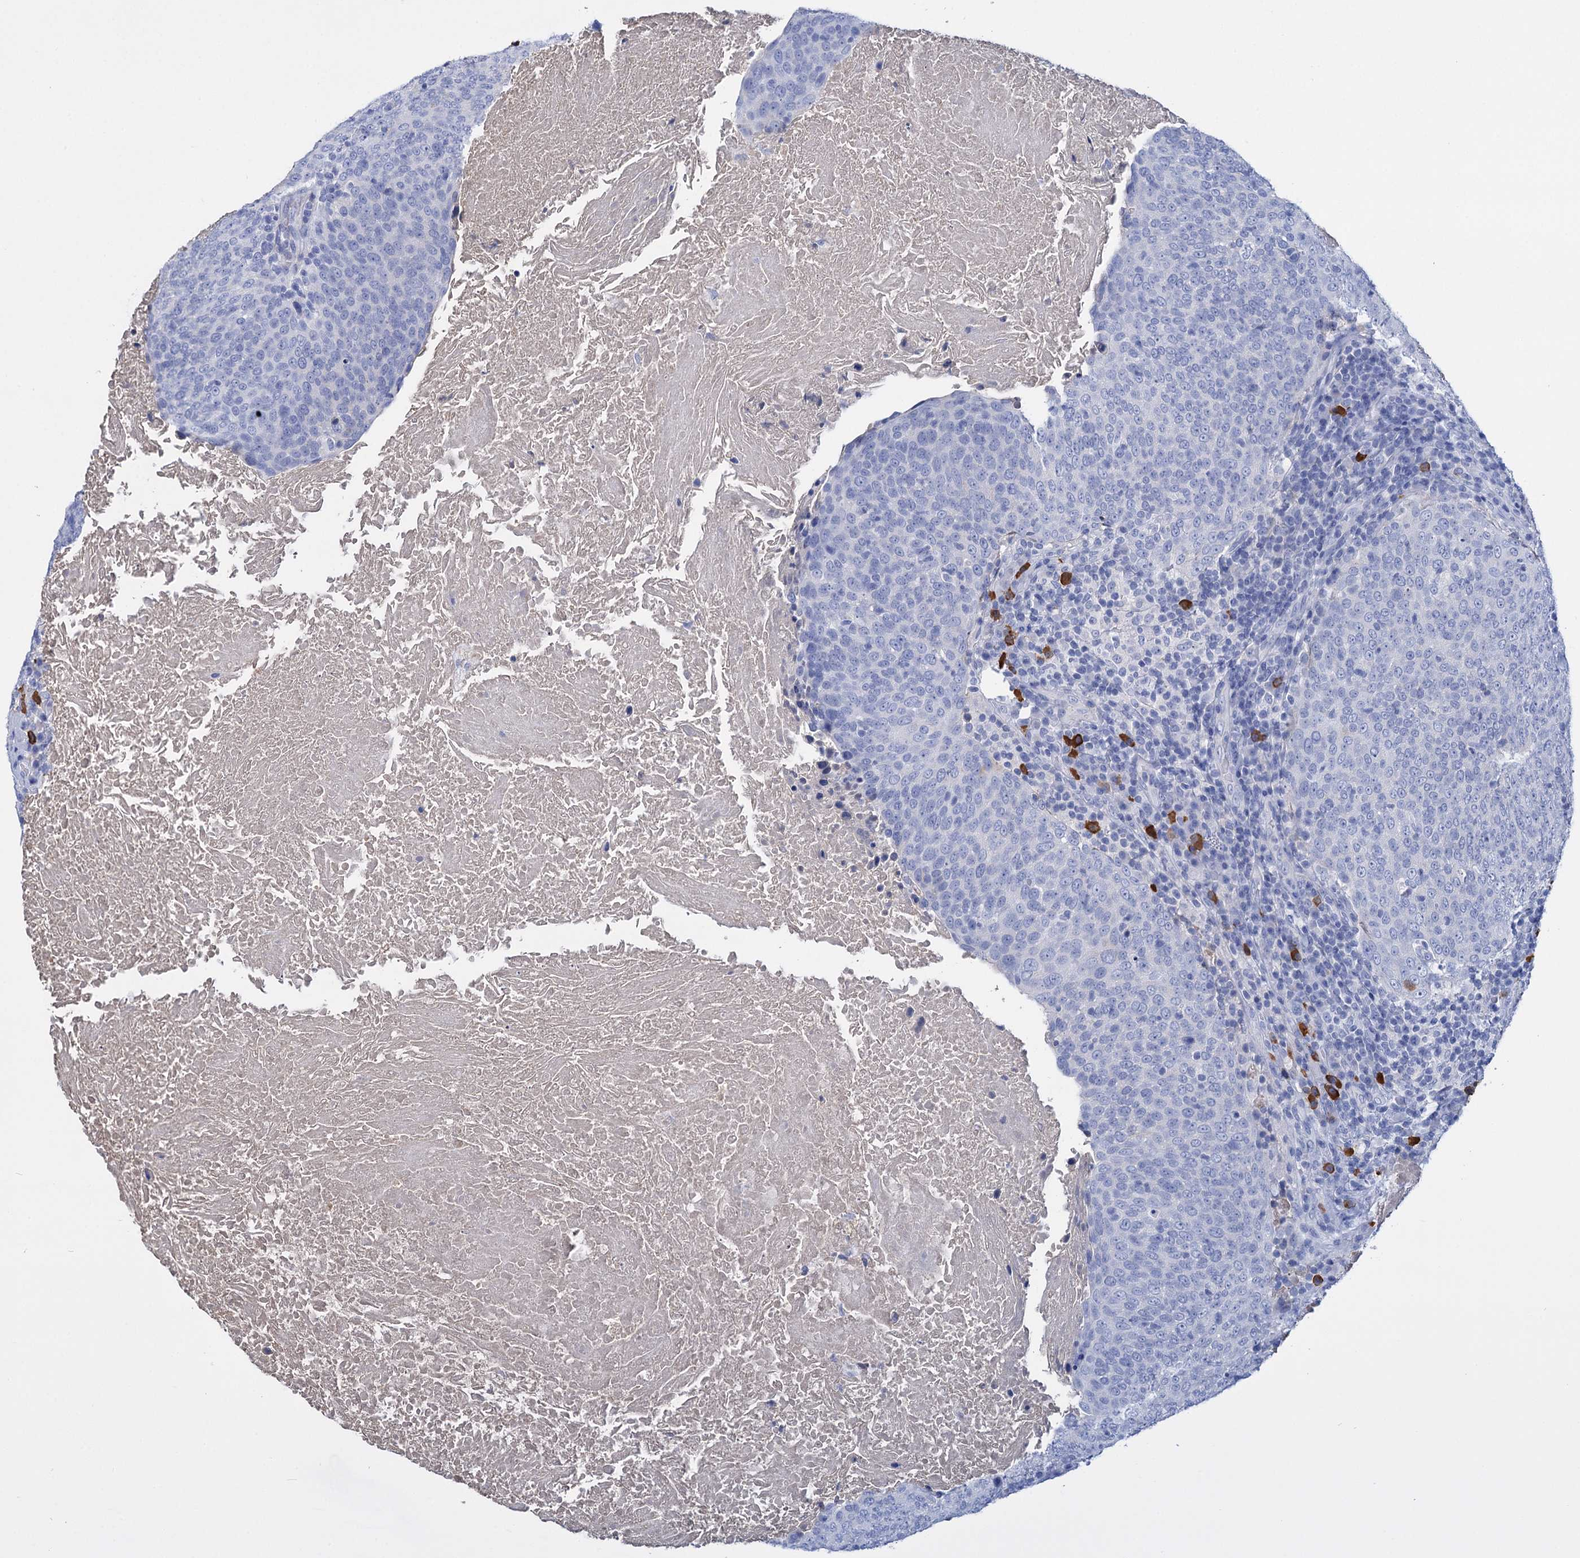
{"staining": {"intensity": "negative", "quantity": "none", "location": "none"}, "tissue": "head and neck cancer", "cell_type": "Tumor cells", "image_type": "cancer", "snomed": [{"axis": "morphology", "description": "Squamous cell carcinoma, NOS"}, {"axis": "morphology", "description": "Squamous cell carcinoma, metastatic, NOS"}, {"axis": "topography", "description": "Lymph node"}, {"axis": "topography", "description": "Head-Neck"}], "caption": "Human squamous cell carcinoma (head and neck) stained for a protein using IHC displays no positivity in tumor cells.", "gene": "FBXW12", "patient": {"sex": "male", "age": 62}}